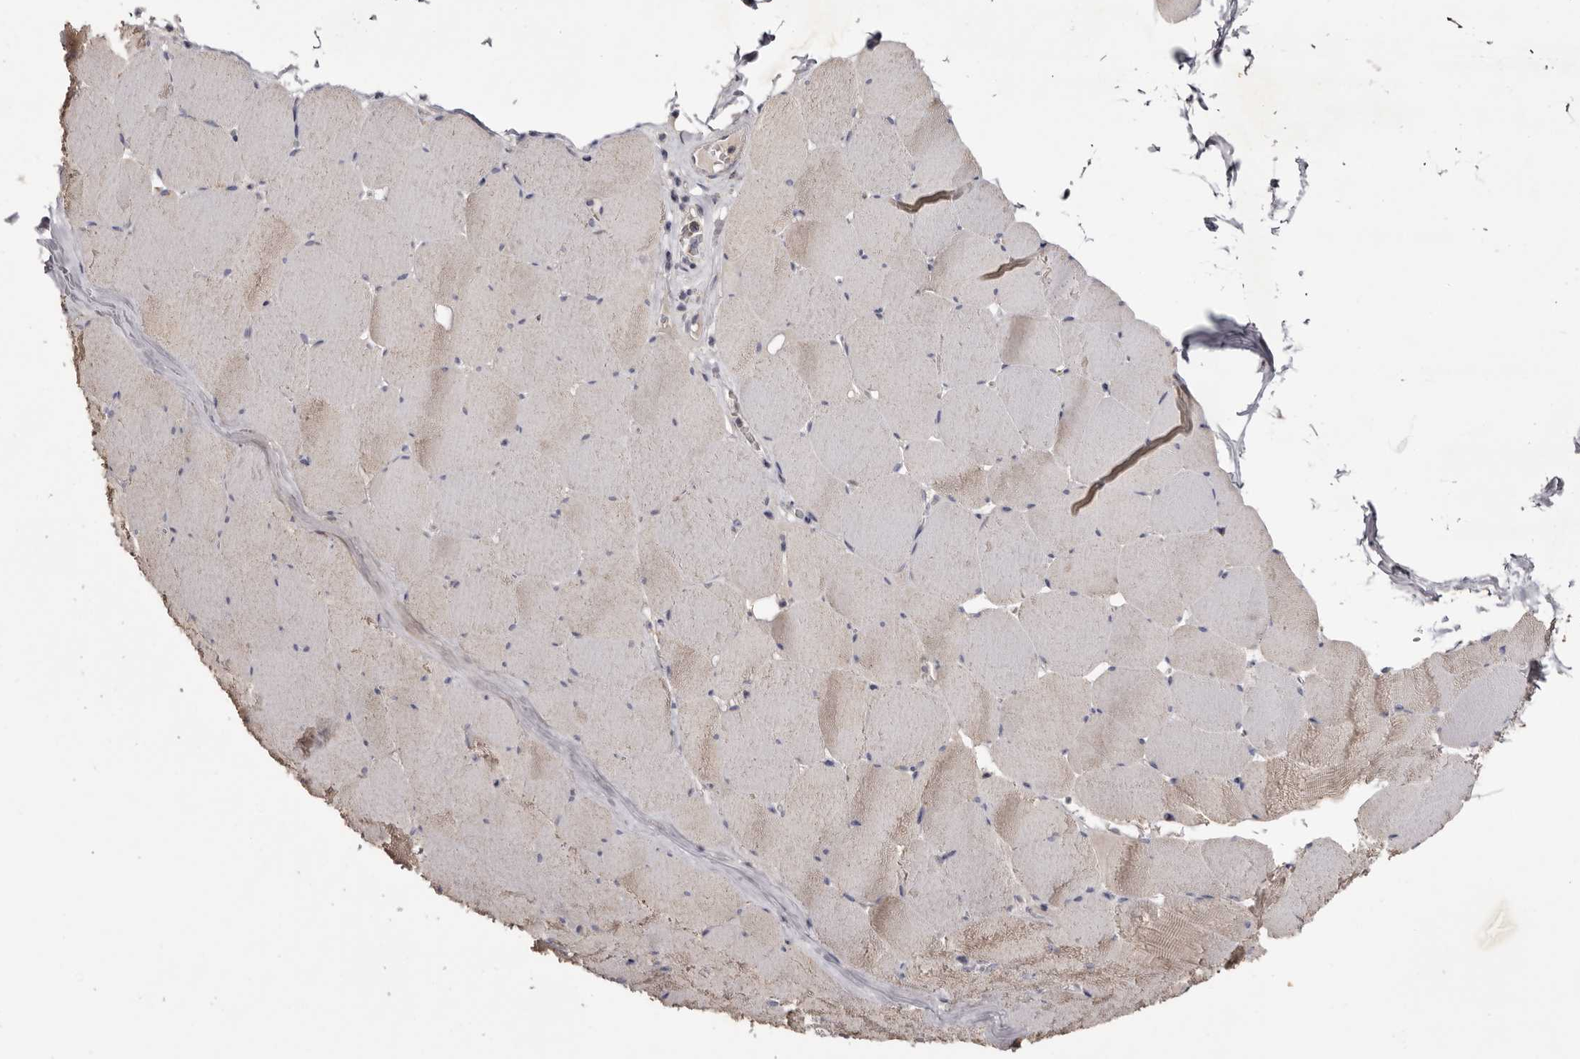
{"staining": {"intensity": "moderate", "quantity": "25%-75%", "location": "cytoplasmic/membranous"}, "tissue": "skeletal muscle", "cell_type": "Myocytes", "image_type": "normal", "snomed": [{"axis": "morphology", "description": "Normal tissue, NOS"}, {"axis": "topography", "description": "Skeletal muscle"}], "caption": "A histopathology image showing moderate cytoplasmic/membranous positivity in approximately 25%-75% of myocytes in benign skeletal muscle, as visualized by brown immunohistochemical staining.", "gene": "MECR", "patient": {"sex": "male", "age": 62}}